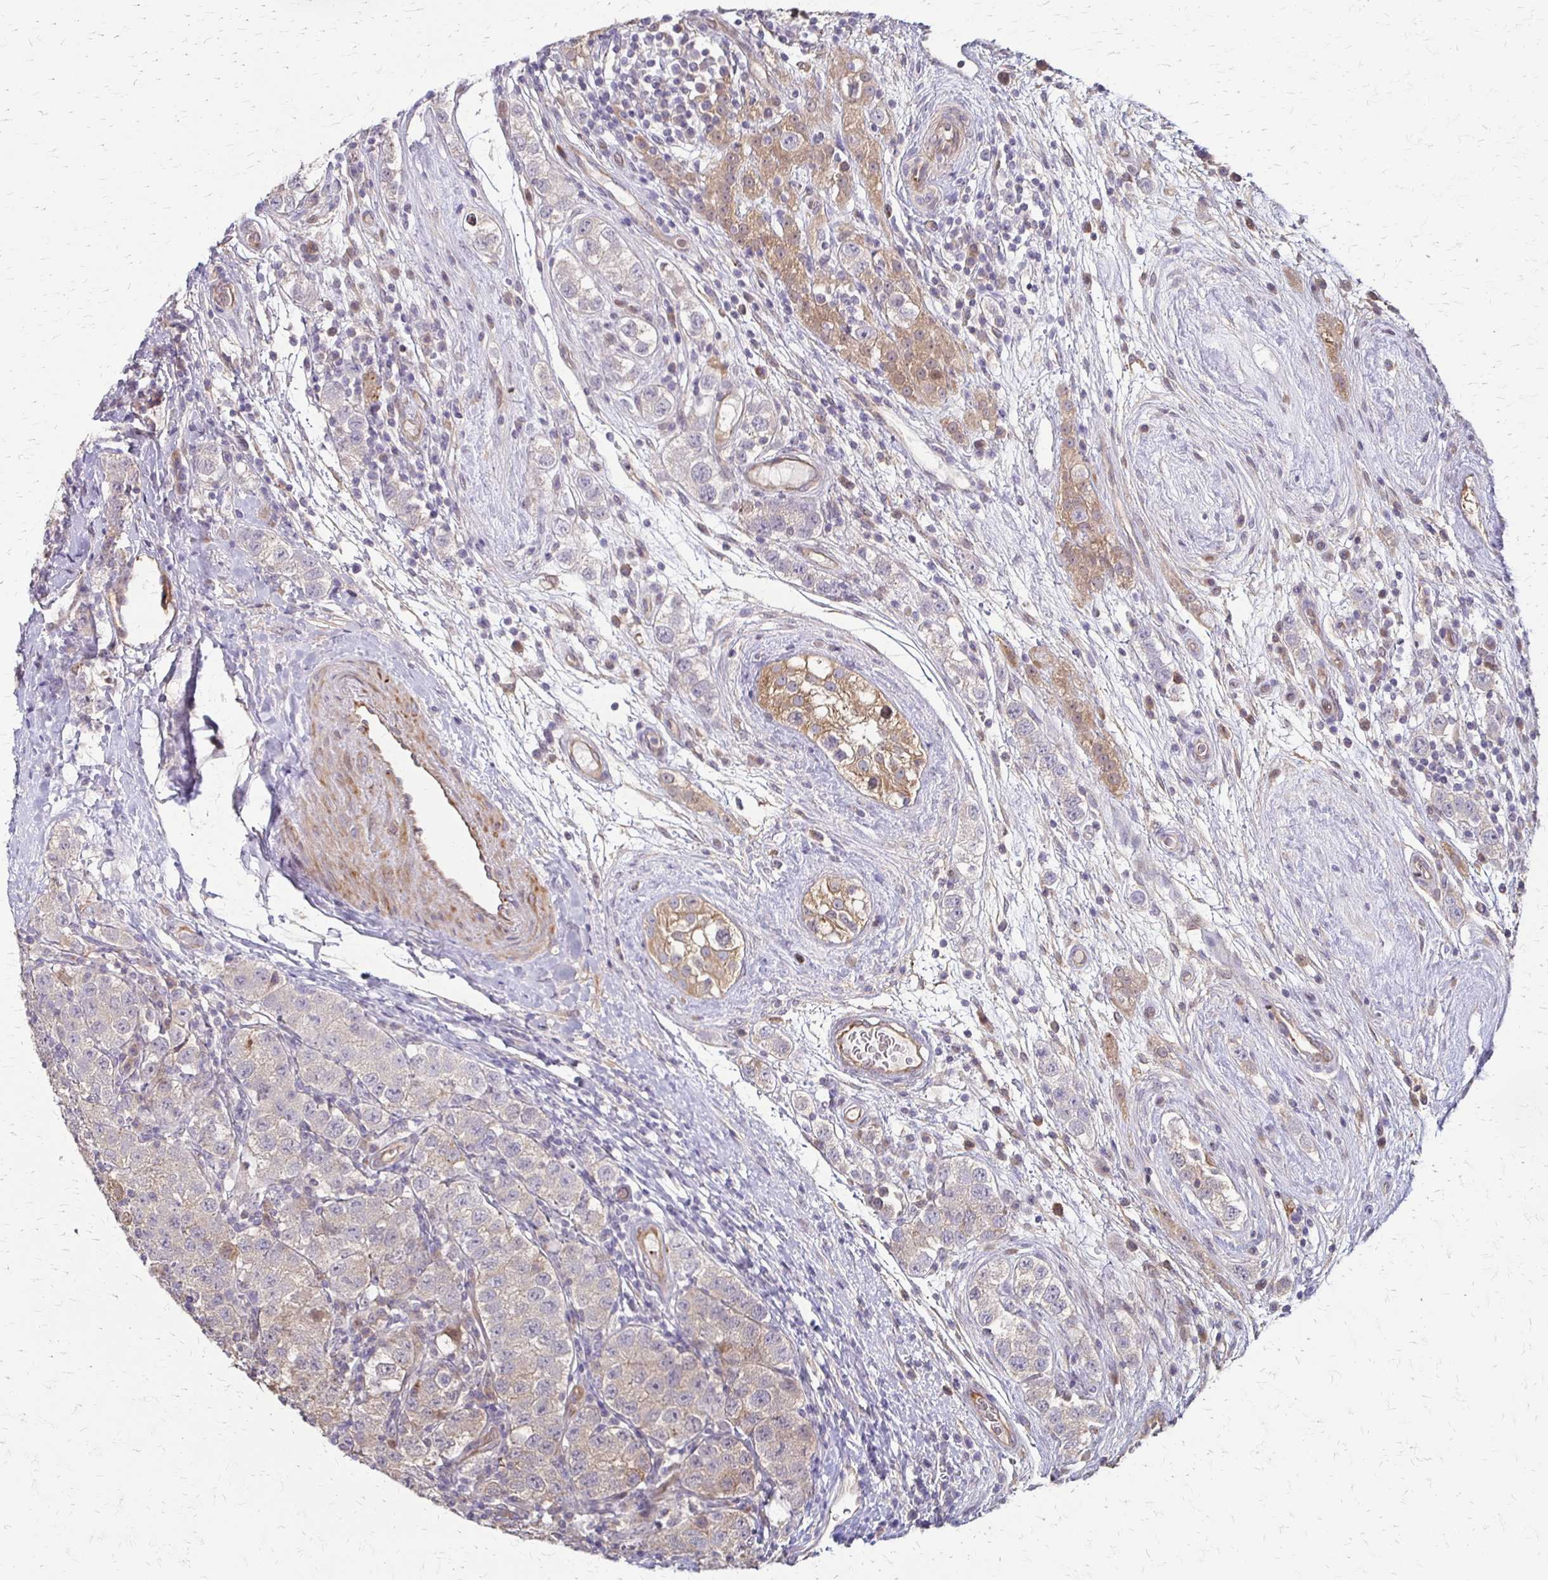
{"staining": {"intensity": "weak", "quantity": "25%-75%", "location": "cytoplasmic/membranous"}, "tissue": "testis cancer", "cell_type": "Tumor cells", "image_type": "cancer", "snomed": [{"axis": "morphology", "description": "Seminoma, NOS"}, {"axis": "topography", "description": "Testis"}], "caption": "Immunohistochemical staining of testis cancer (seminoma) reveals weak cytoplasmic/membranous protein positivity in about 25%-75% of tumor cells.", "gene": "CFL2", "patient": {"sex": "male", "age": 34}}